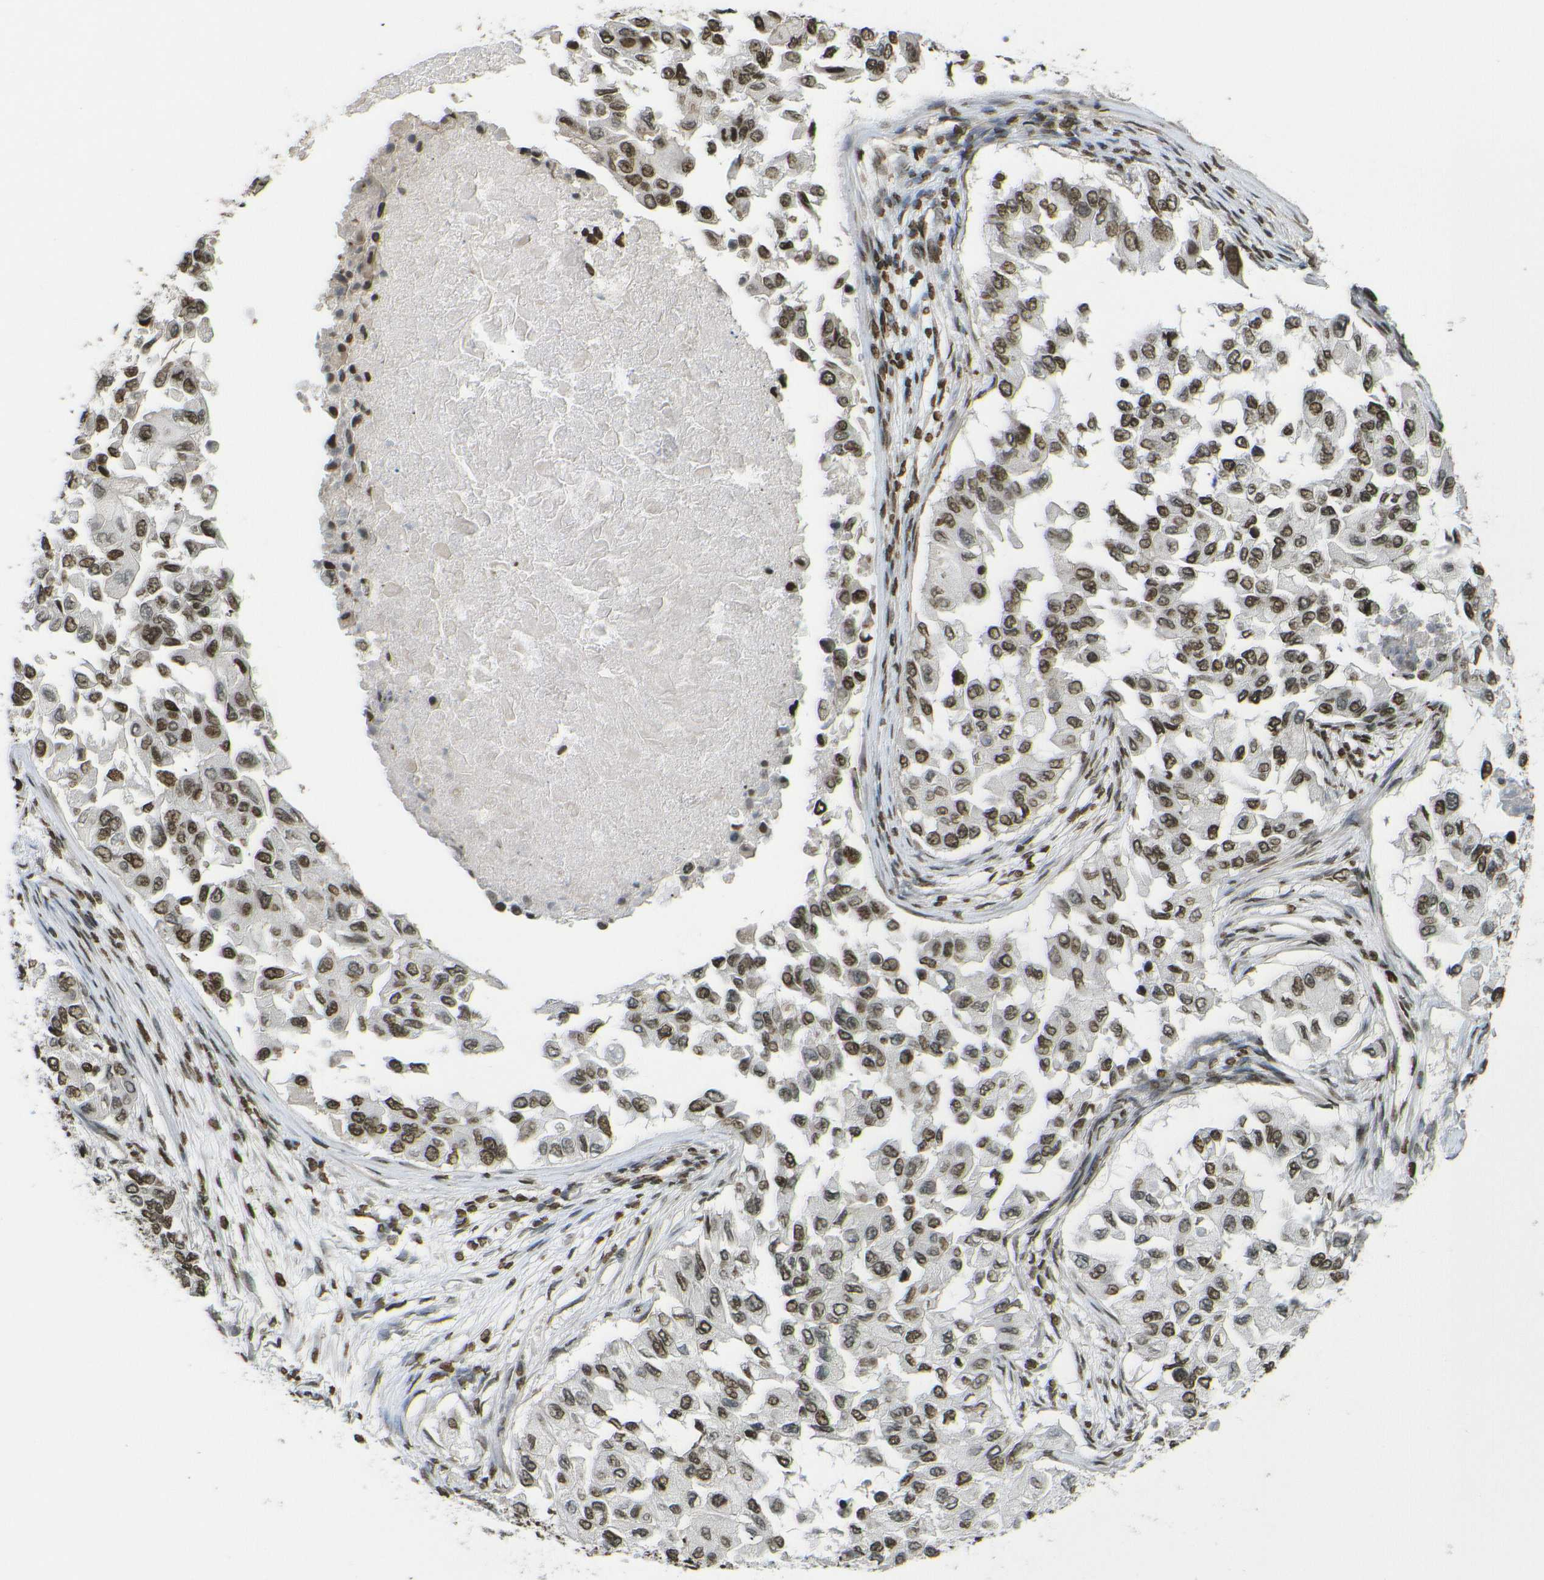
{"staining": {"intensity": "moderate", "quantity": ">75%", "location": "nuclear"}, "tissue": "breast cancer", "cell_type": "Tumor cells", "image_type": "cancer", "snomed": [{"axis": "morphology", "description": "Normal tissue, NOS"}, {"axis": "morphology", "description": "Duct carcinoma"}, {"axis": "topography", "description": "Breast"}], "caption": "Breast cancer stained with immunohistochemistry reveals moderate nuclear expression in about >75% of tumor cells. The staining was performed using DAB to visualize the protein expression in brown, while the nuclei were stained in blue with hematoxylin (Magnification: 20x).", "gene": "H4C16", "patient": {"sex": "female", "age": 49}}